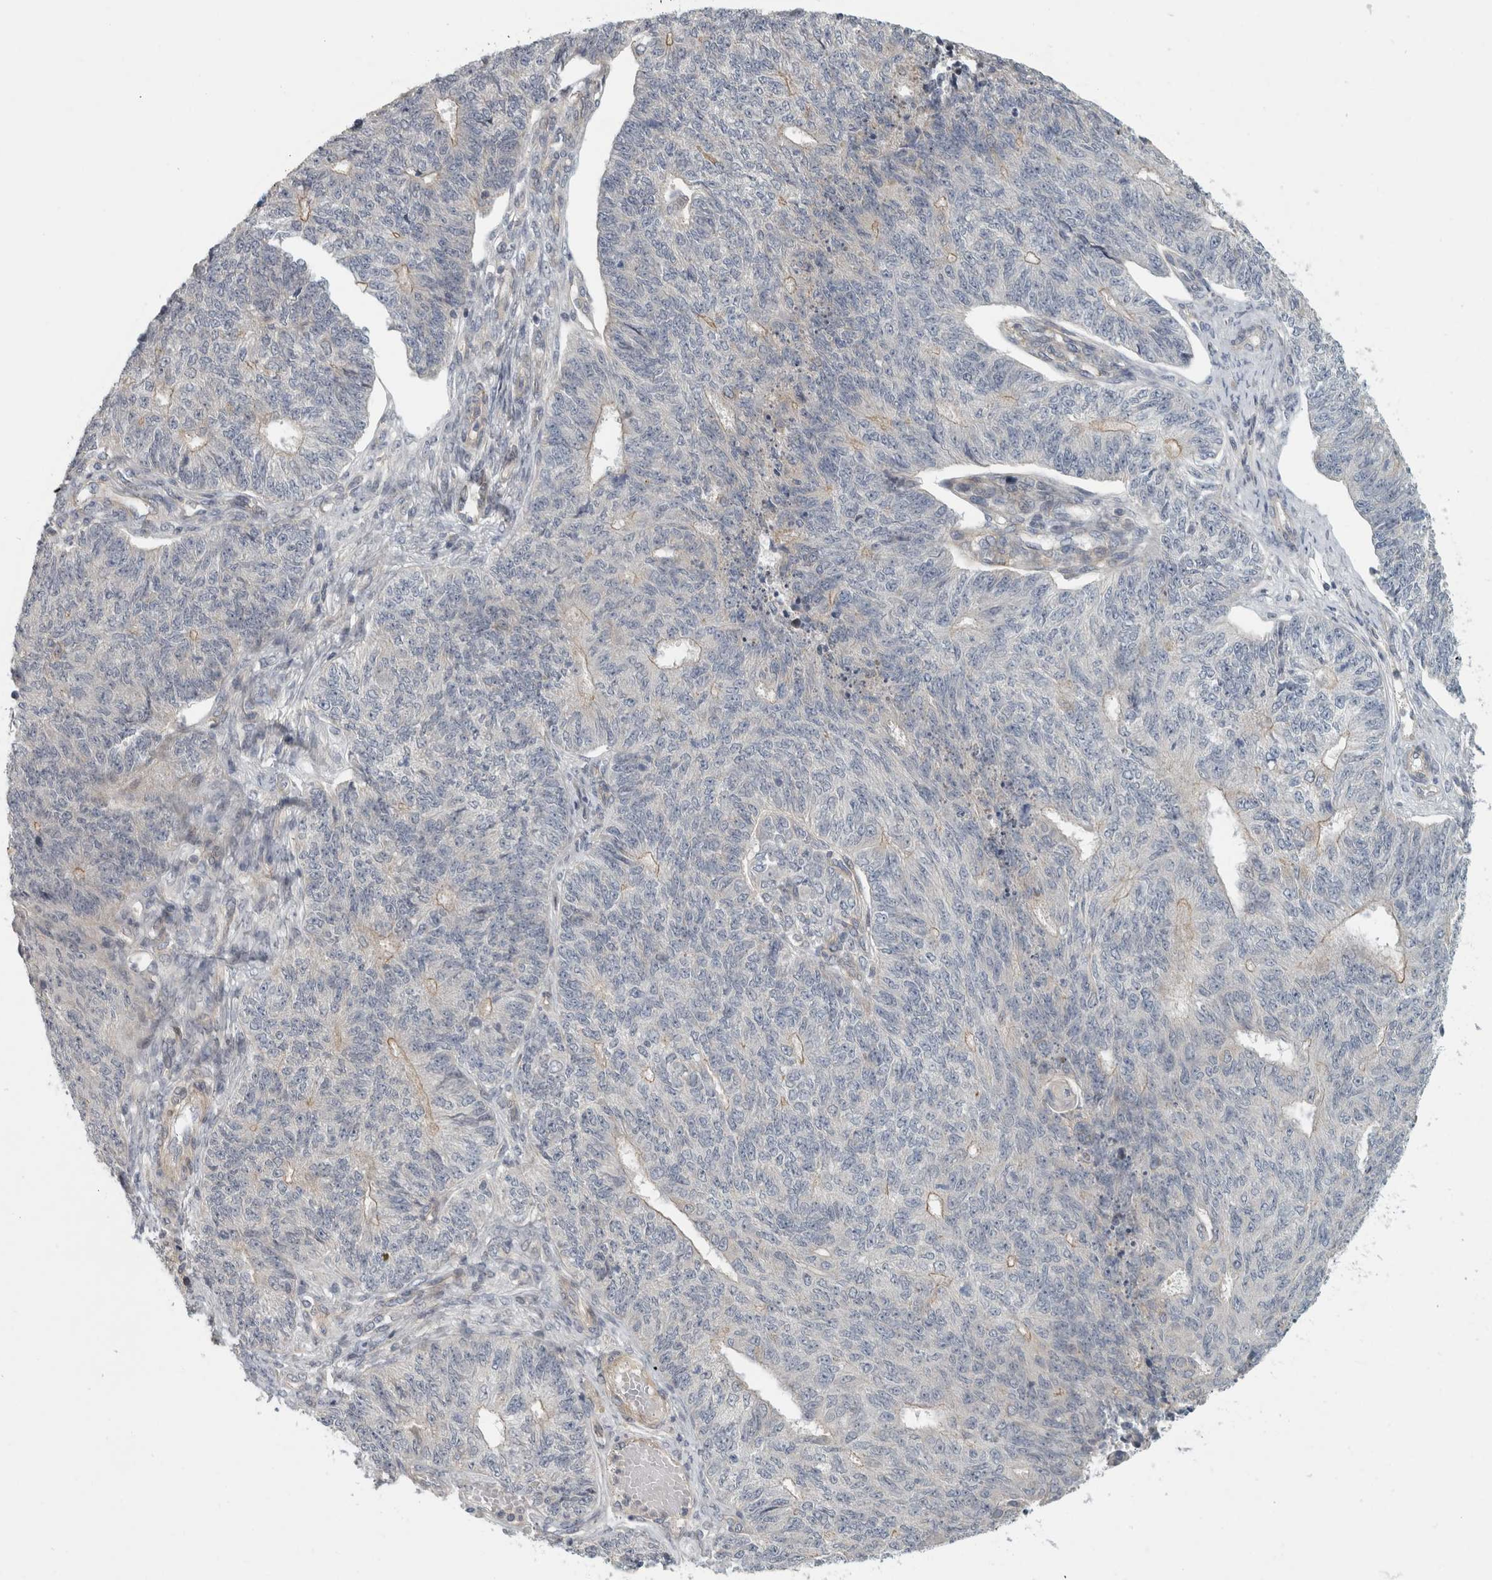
{"staining": {"intensity": "negative", "quantity": "none", "location": "none"}, "tissue": "endometrial cancer", "cell_type": "Tumor cells", "image_type": "cancer", "snomed": [{"axis": "morphology", "description": "Adenocarcinoma, NOS"}, {"axis": "topography", "description": "Endometrium"}], "caption": "Endometrial adenocarcinoma was stained to show a protein in brown. There is no significant positivity in tumor cells. The staining was performed using DAB to visualize the protein expression in brown, while the nuclei were stained in blue with hematoxylin (Magnification: 20x).", "gene": "ZNF804B", "patient": {"sex": "female", "age": 32}}